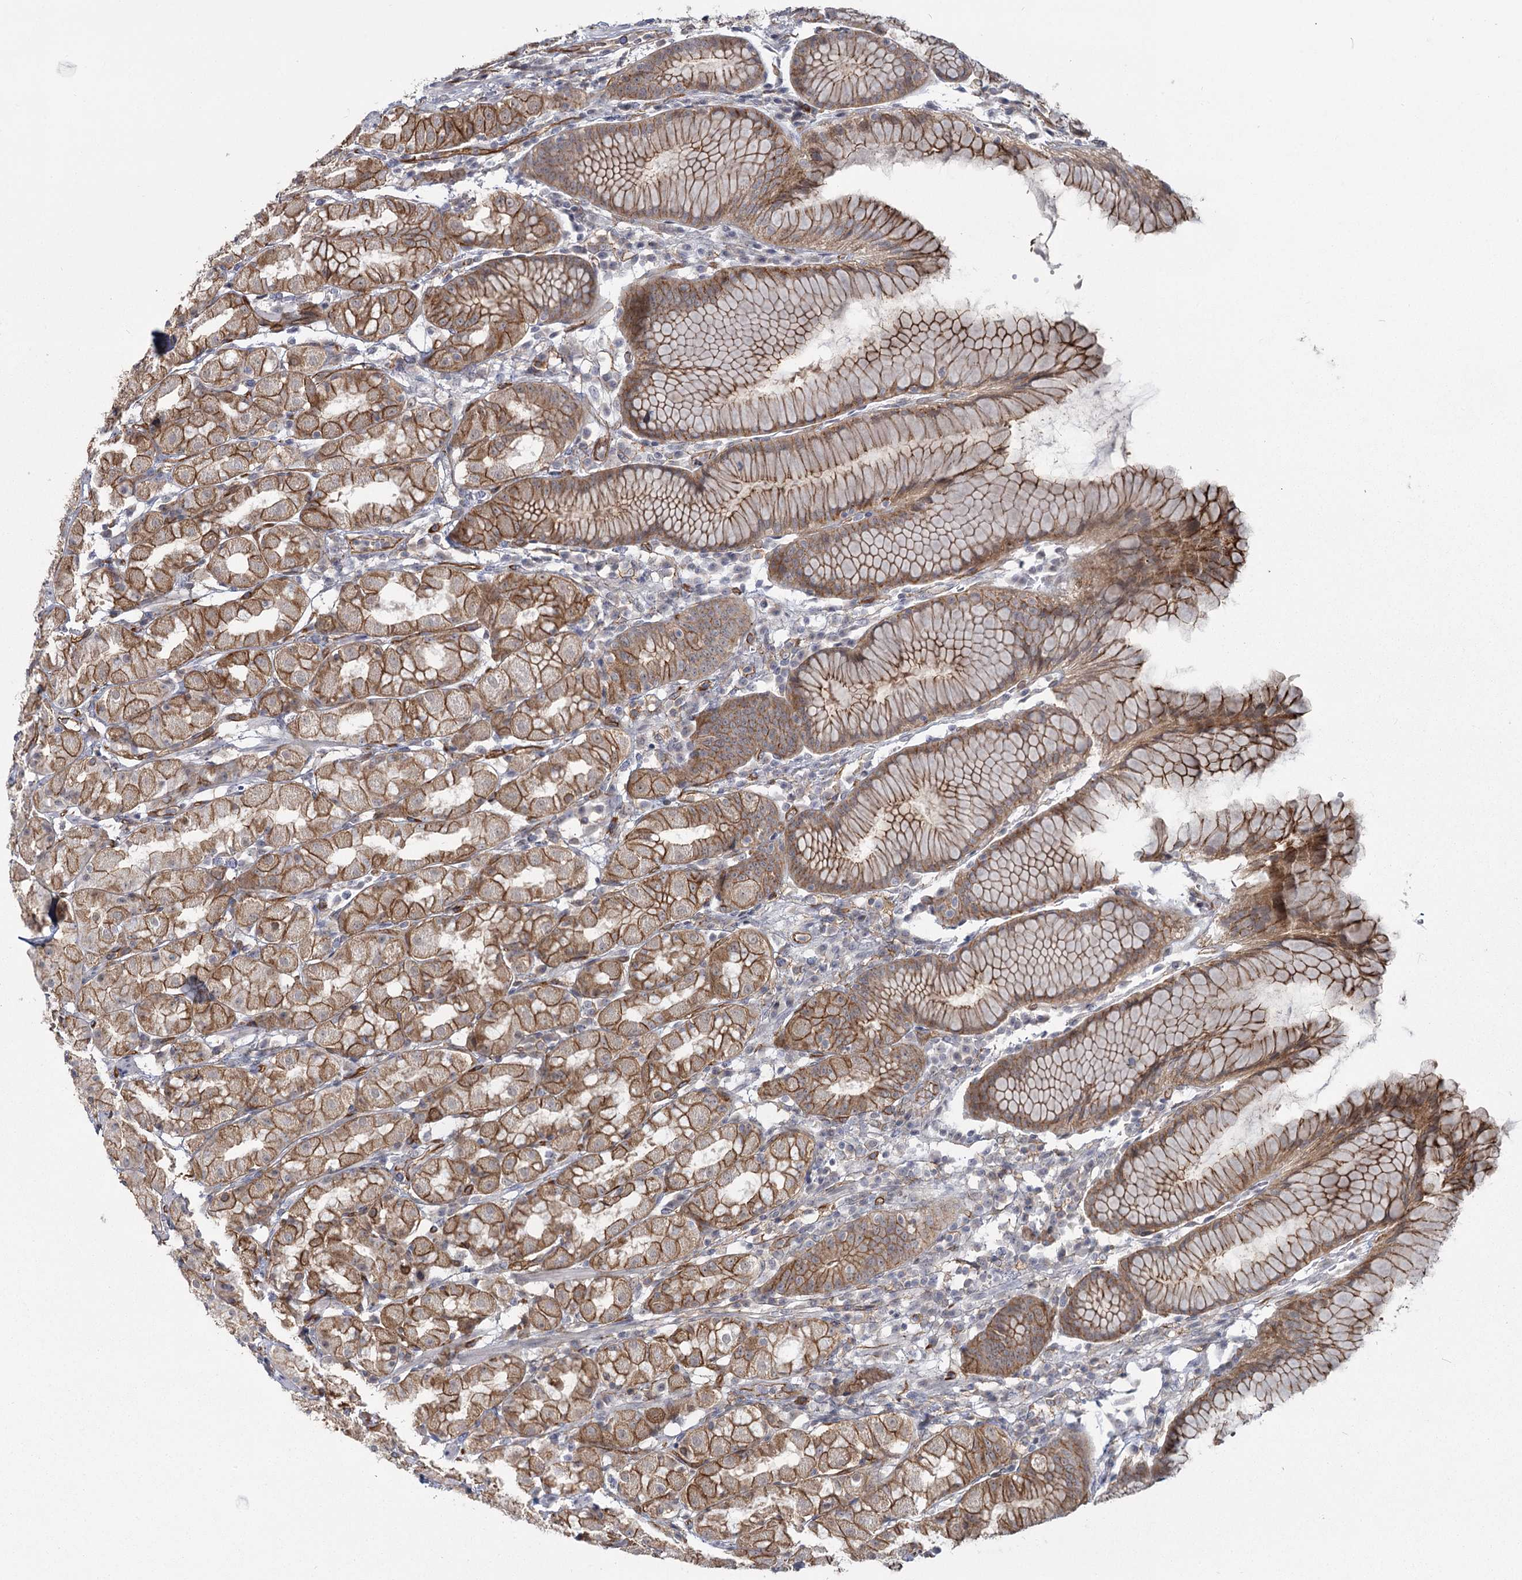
{"staining": {"intensity": "moderate", "quantity": ">75%", "location": "cytoplasmic/membranous"}, "tissue": "stomach", "cell_type": "Glandular cells", "image_type": "normal", "snomed": [{"axis": "morphology", "description": "Normal tissue, NOS"}, {"axis": "topography", "description": "Stomach, lower"}], "caption": "Brown immunohistochemical staining in unremarkable human stomach shows moderate cytoplasmic/membranous positivity in approximately >75% of glandular cells. Using DAB (brown) and hematoxylin (blue) stains, captured at high magnification using brightfield microscopy.", "gene": "RPP14", "patient": {"sex": "female", "age": 56}}